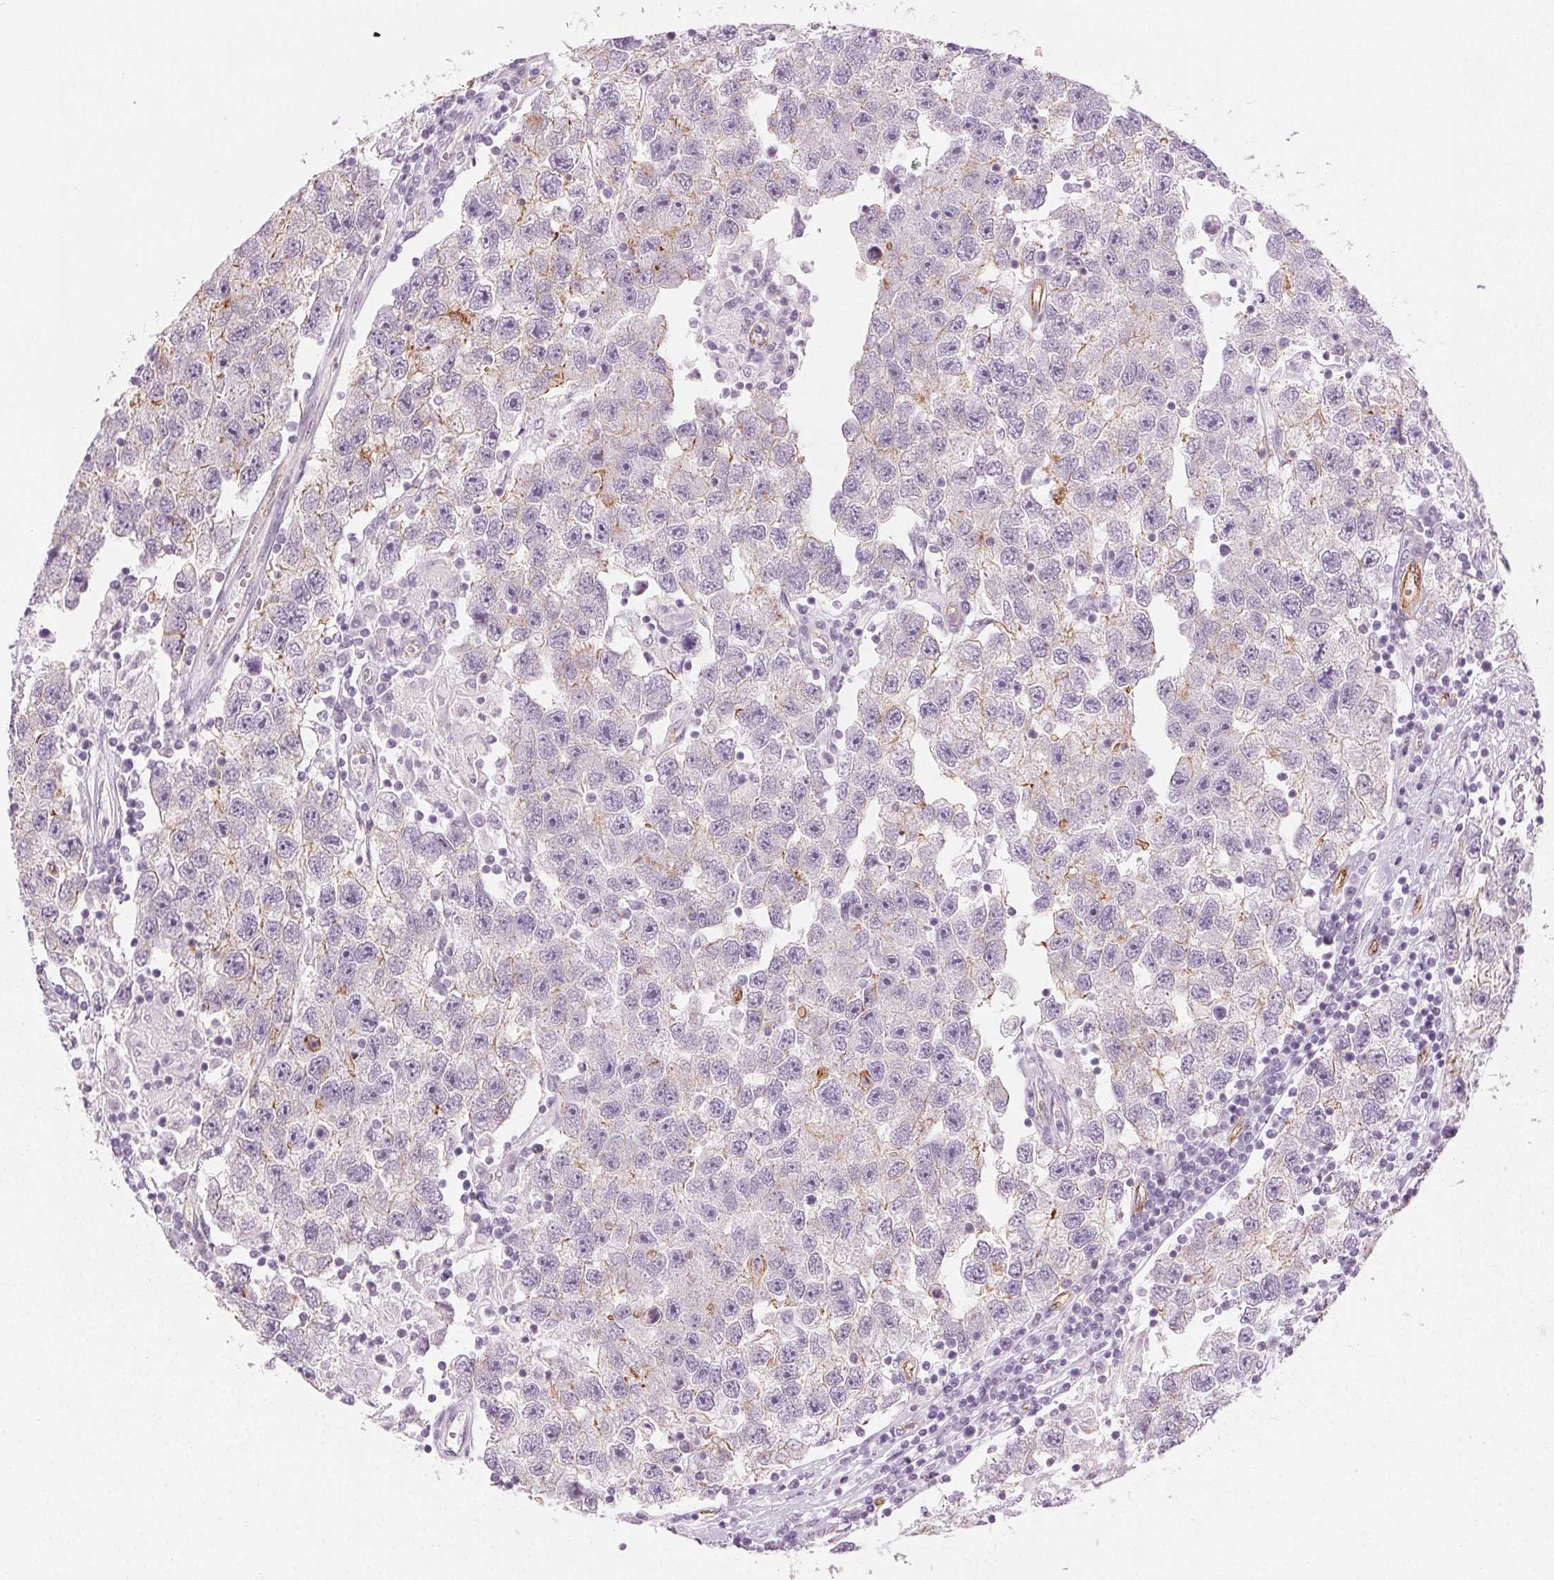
{"staining": {"intensity": "negative", "quantity": "none", "location": "none"}, "tissue": "testis cancer", "cell_type": "Tumor cells", "image_type": "cancer", "snomed": [{"axis": "morphology", "description": "Seminoma, NOS"}, {"axis": "topography", "description": "Testis"}], "caption": "An IHC image of testis cancer (seminoma) is shown. There is no staining in tumor cells of testis cancer (seminoma).", "gene": "AIF1L", "patient": {"sex": "male", "age": 26}}